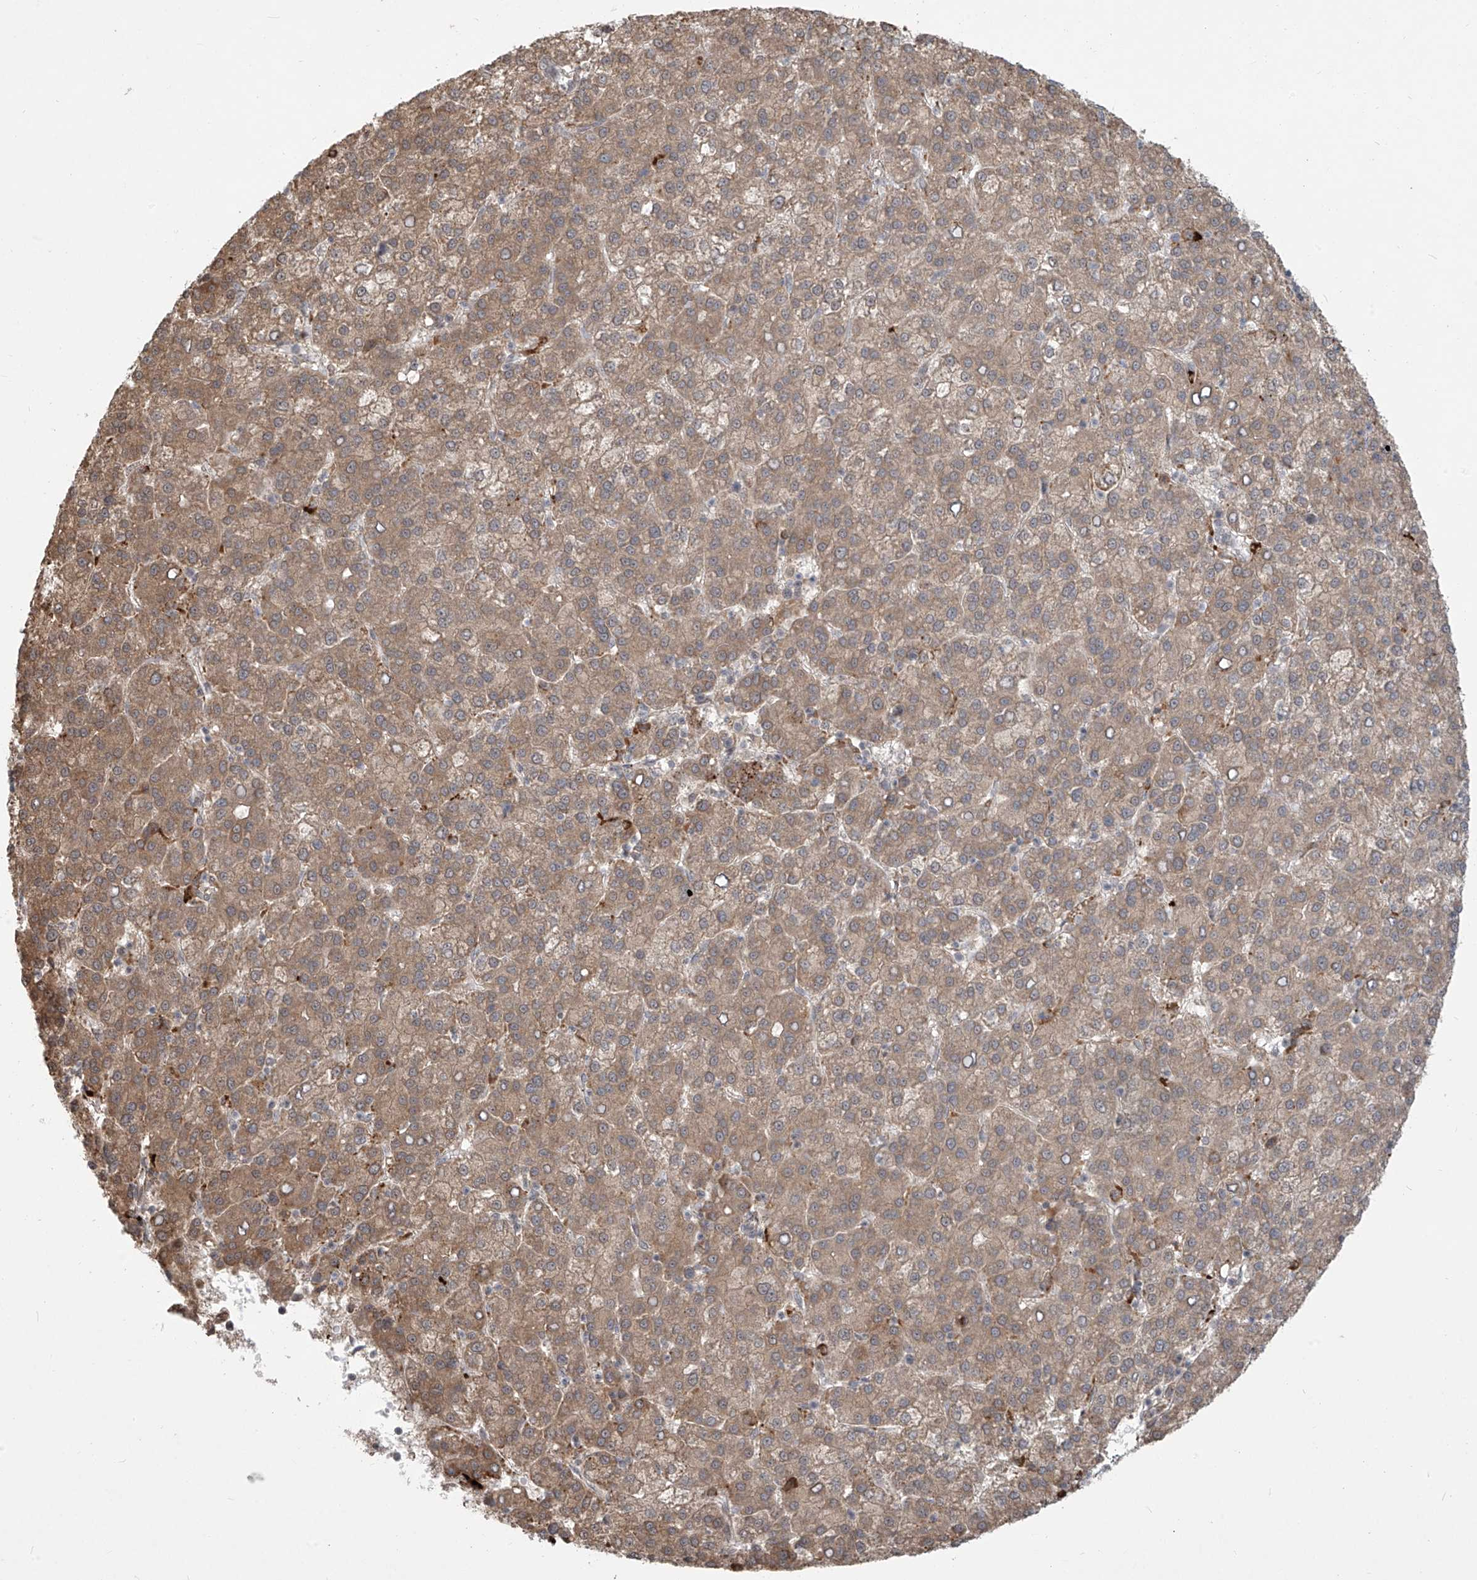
{"staining": {"intensity": "moderate", "quantity": ">75%", "location": "cytoplasmic/membranous"}, "tissue": "liver cancer", "cell_type": "Tumor cells", "image_type": "cancer", "snomed": [{"axis": "morphology", "description": "Carcinoma, Hepatocellular, NOS"}, {"axis": "topography", "description": "Liver"}], "caption": "About >75% of tumor cells in human liver hepatocellular carcinoma show moderate cytoplasmic/membranous protein staining as visualized by brown immunohistochemical staining.", "gene": "PLEKHM3", "patient": {"sex": "female", "age": 58}}